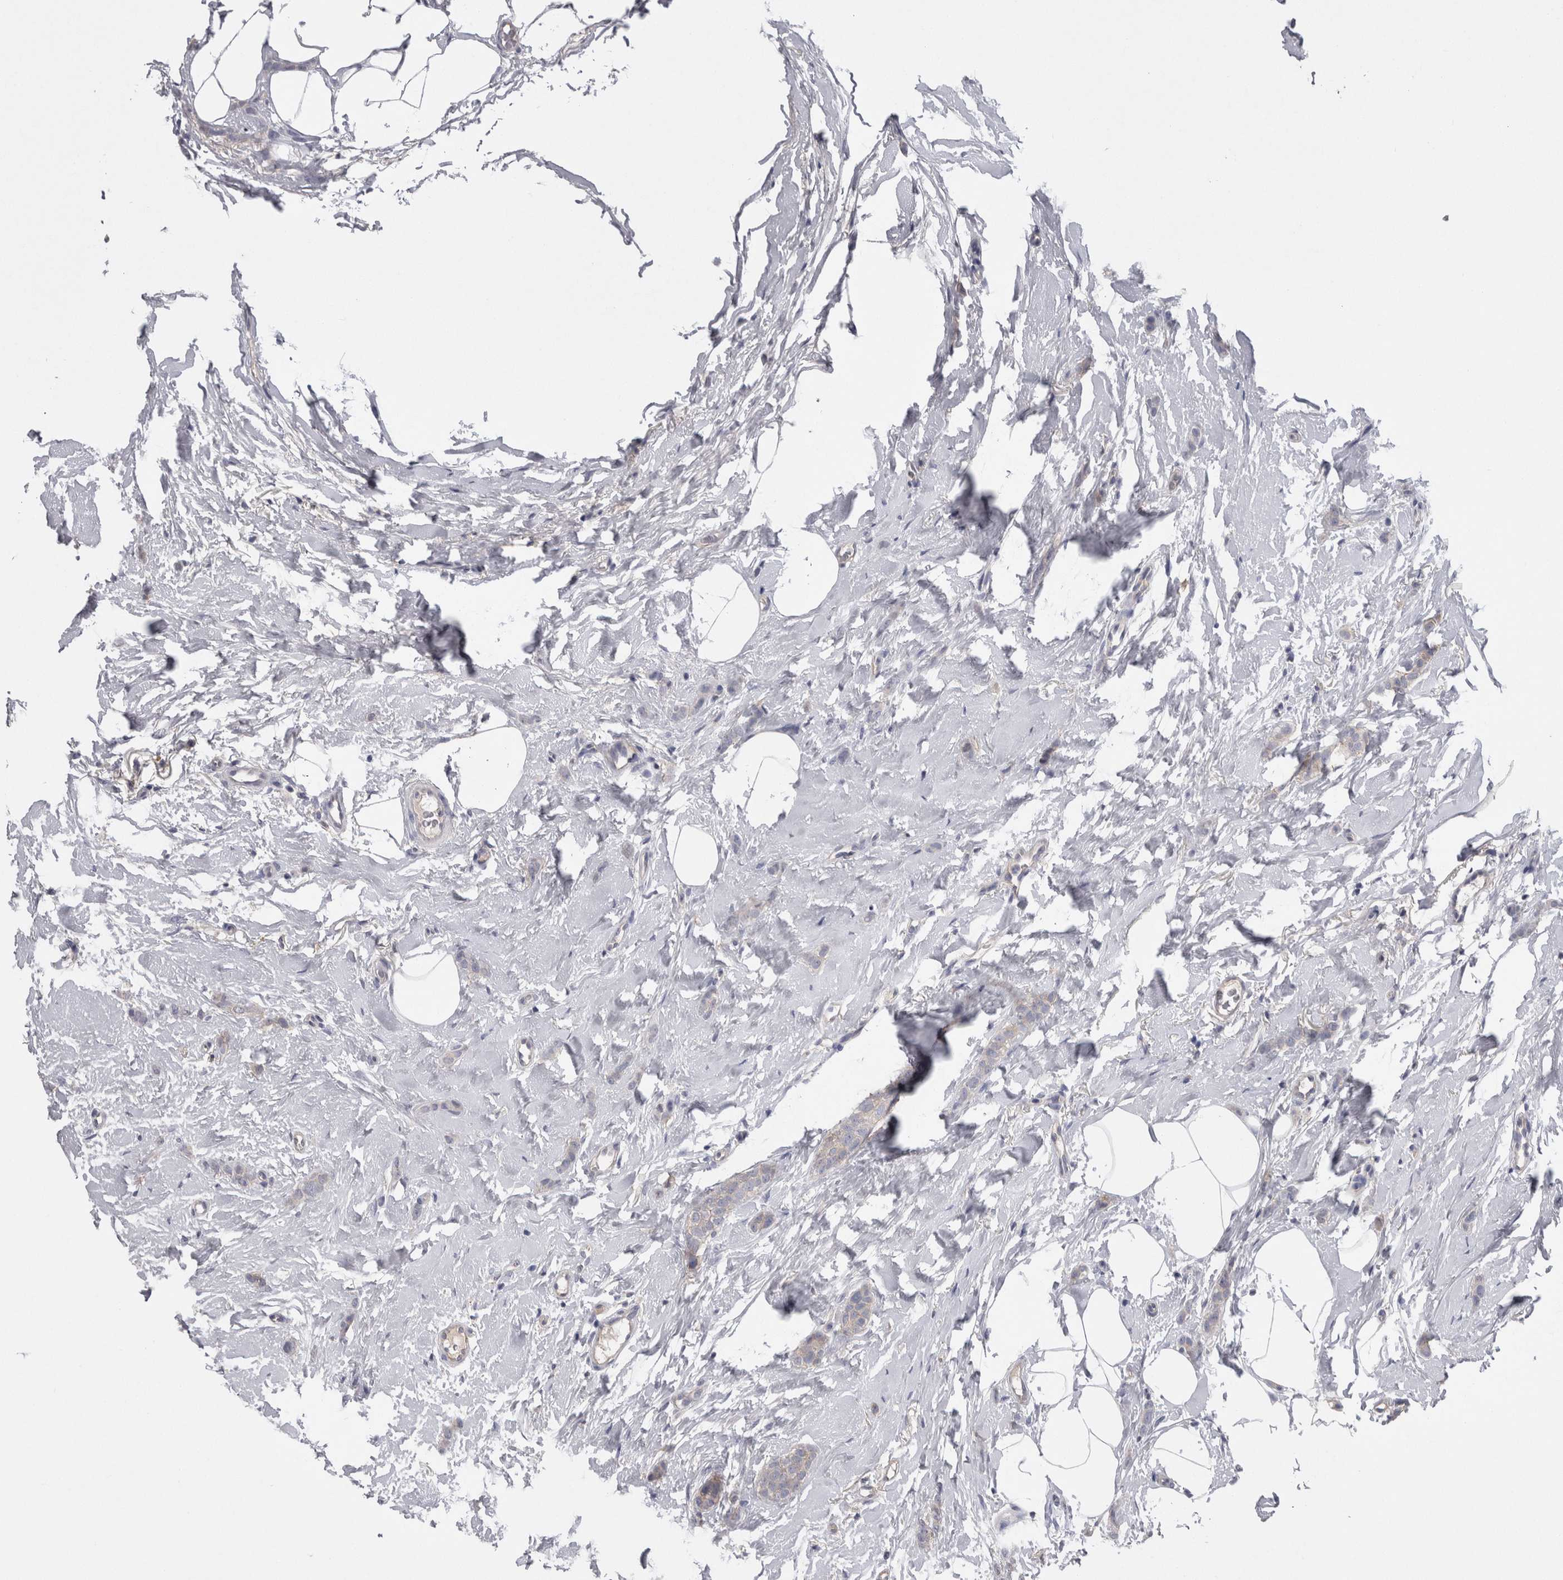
{"staining": {"intensity": "negative", "quantity": "none", "location": "none"}, "tissue": "breast cancer", "cell_type": "Tumor cells", "image_type": "cancer", "snomed": [{"axis": "morphology", "description": "Lobular carcinoma"}, {"axis": "topography", "description": "Skin"}, {"axis": "topography", "description": "Breast"}], "caption": "Breast cancer stained for a protein using immunohistochemistry (IHC) displays no positivity tumor cells.", "gene": "NECTIN2", "patient": {"sex": "female", "age": 46}}